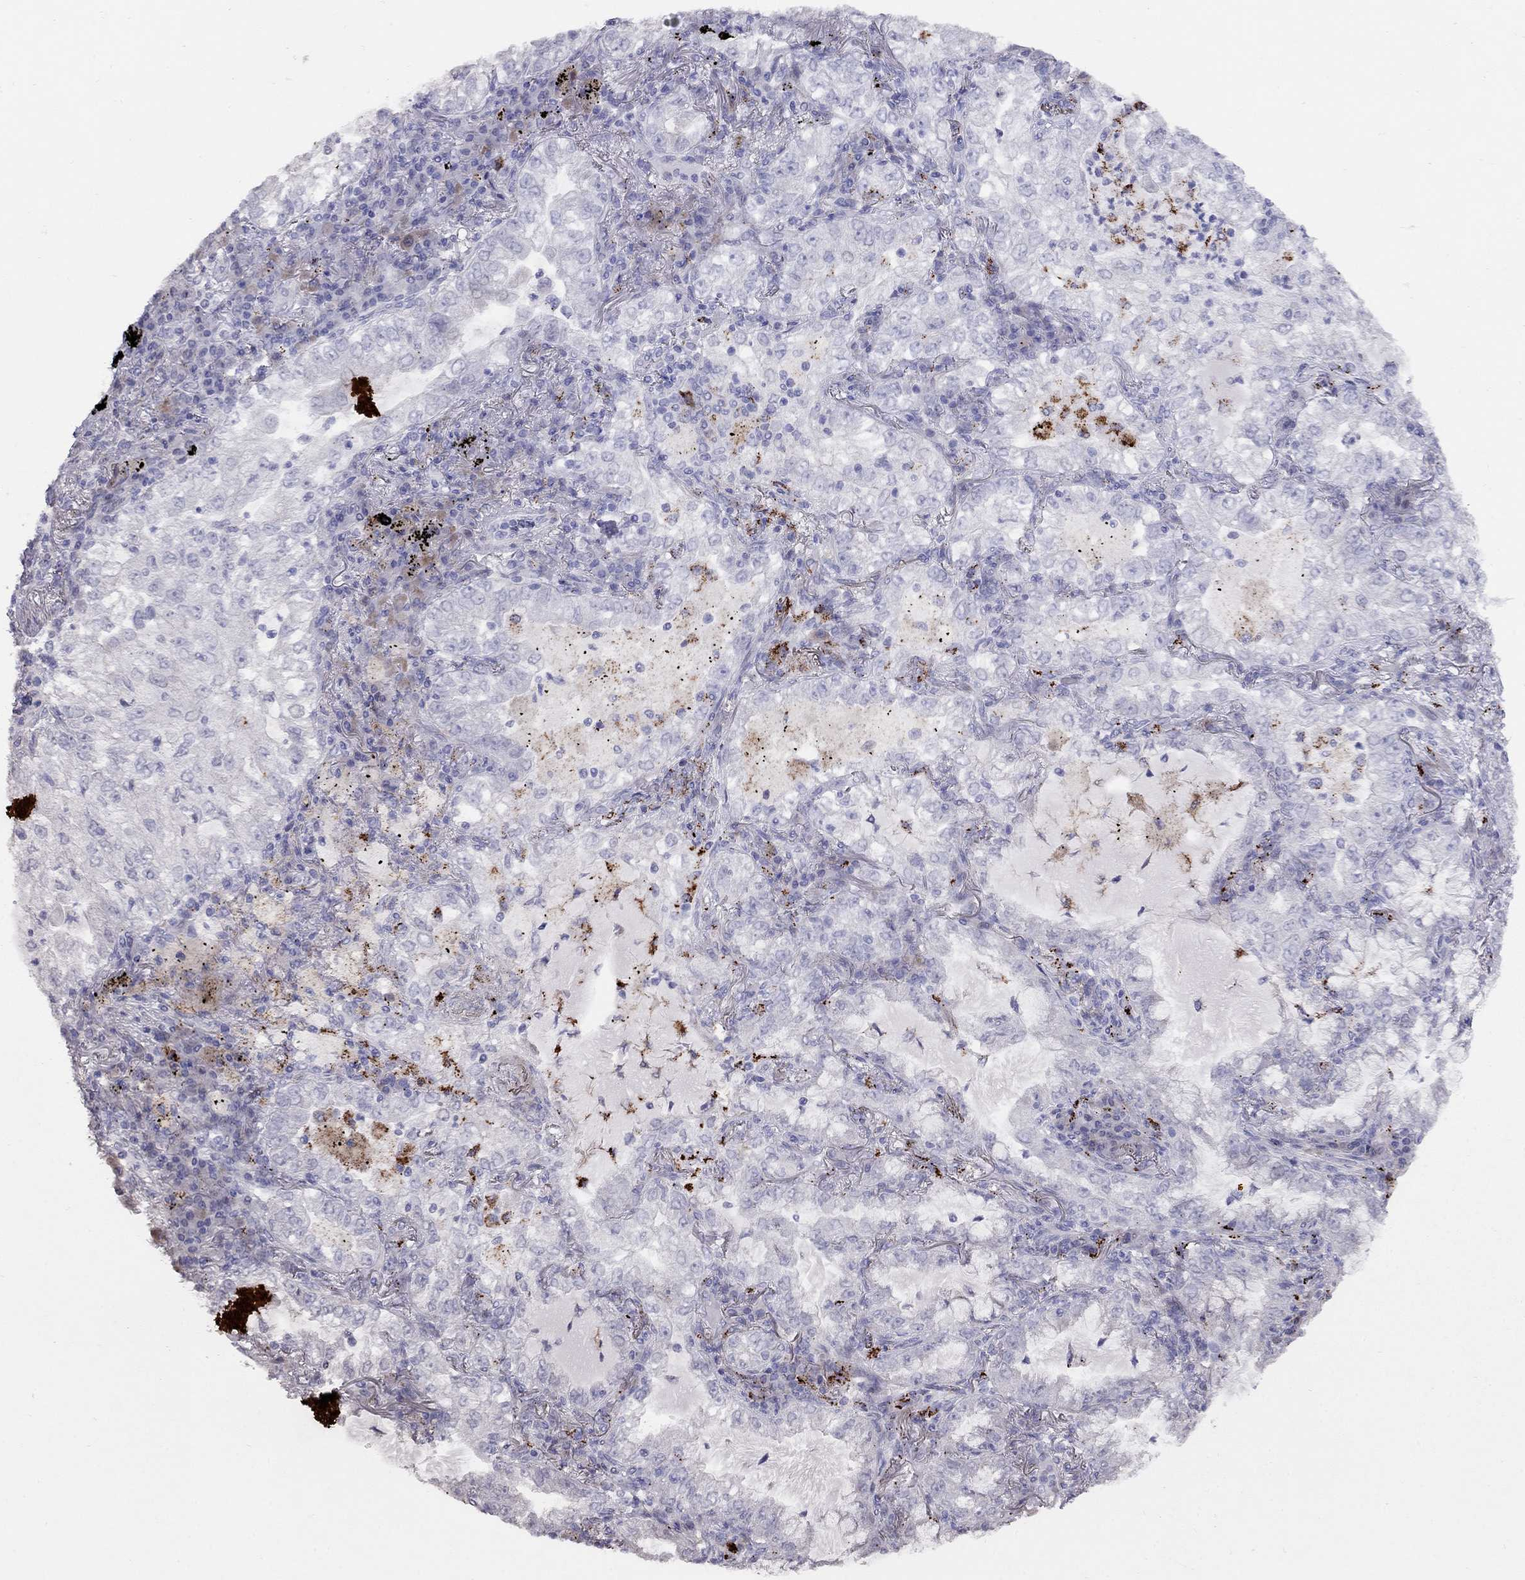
{"staining": {"intensity": "negative", "quantity": "none", "location": "none"}, "tissue": "lung cancer", "cell_type": "Tumor cells", "image_type": "cancer", "snomed": [{"axis": "morphology", "description": "Adenocarcinoma, NOS"}, {"axis": "topography", "description": "Lung"}], "caption": "High power microscopy micrograph of an immunohistochemistry (IHC) image of lung cancer (adenocarcinoma), revealing no significant positivity in tumor cells. Nuclei are stained in blue.", "gene": "MAGEB4", "patient": {"sex": "female", "age": 73}}